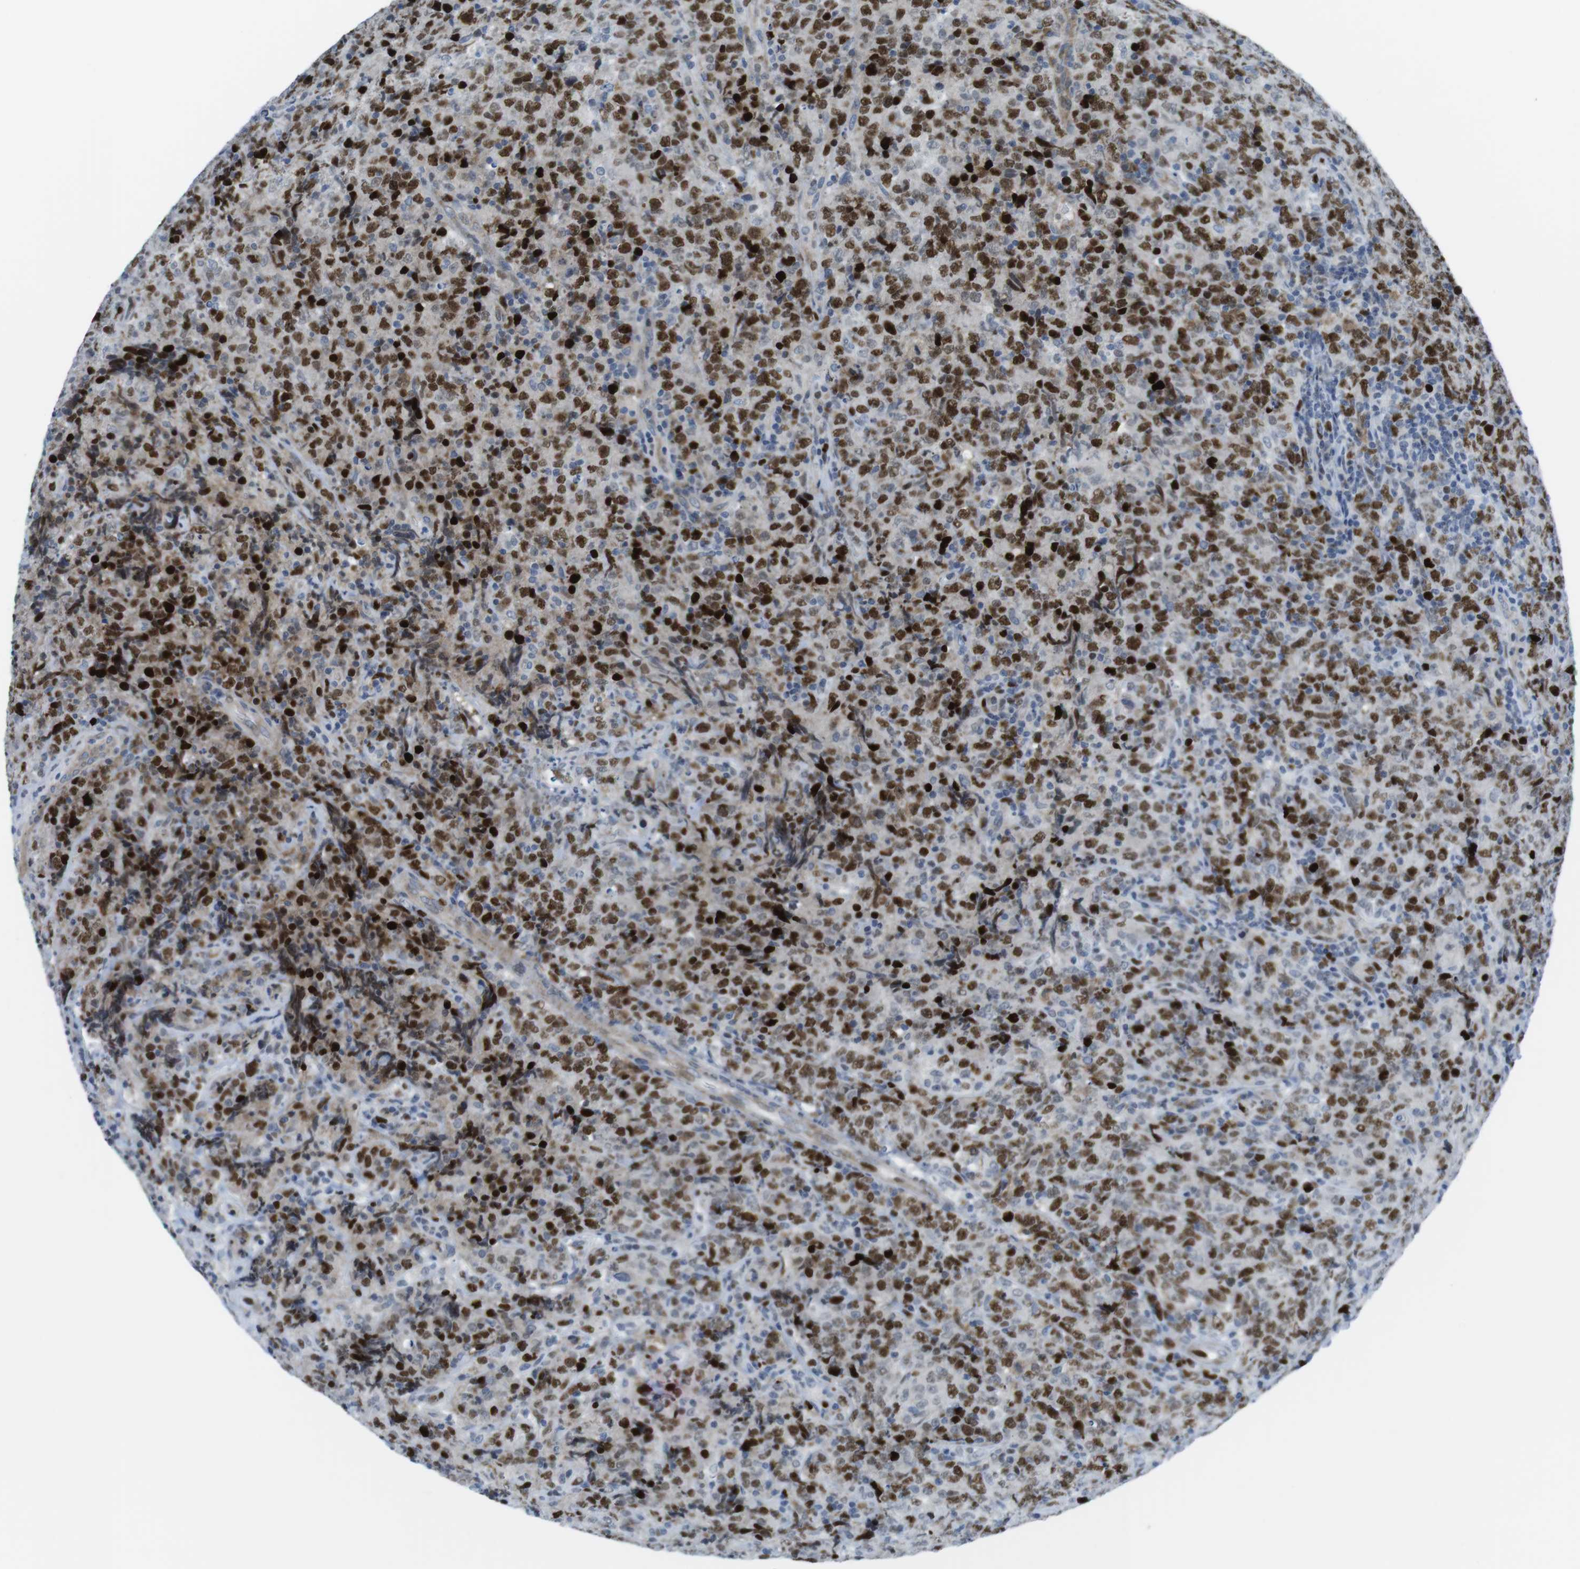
{"staining": {"intensity": "strong", "quantity": ">75%", "location": "nuclear"}, "tissue": "lymphoma", "cell_type": "Tumor cells", "image_type": "cancer", "snomed": [{"axis": "morphology", "description": "Malignant lymphoma, non-Hodgkin's type, High grade"}, {"axis": "topography", "description": "Tonsil"}], "caption": "IHC micrograph of human lymphoma stained for a protein (brown), which shows high levels of strong nuclear staining in approximately >75% of tumor cells.", "gene": "CHAF1A", "patient": {"sex": "female", "age": 36}}